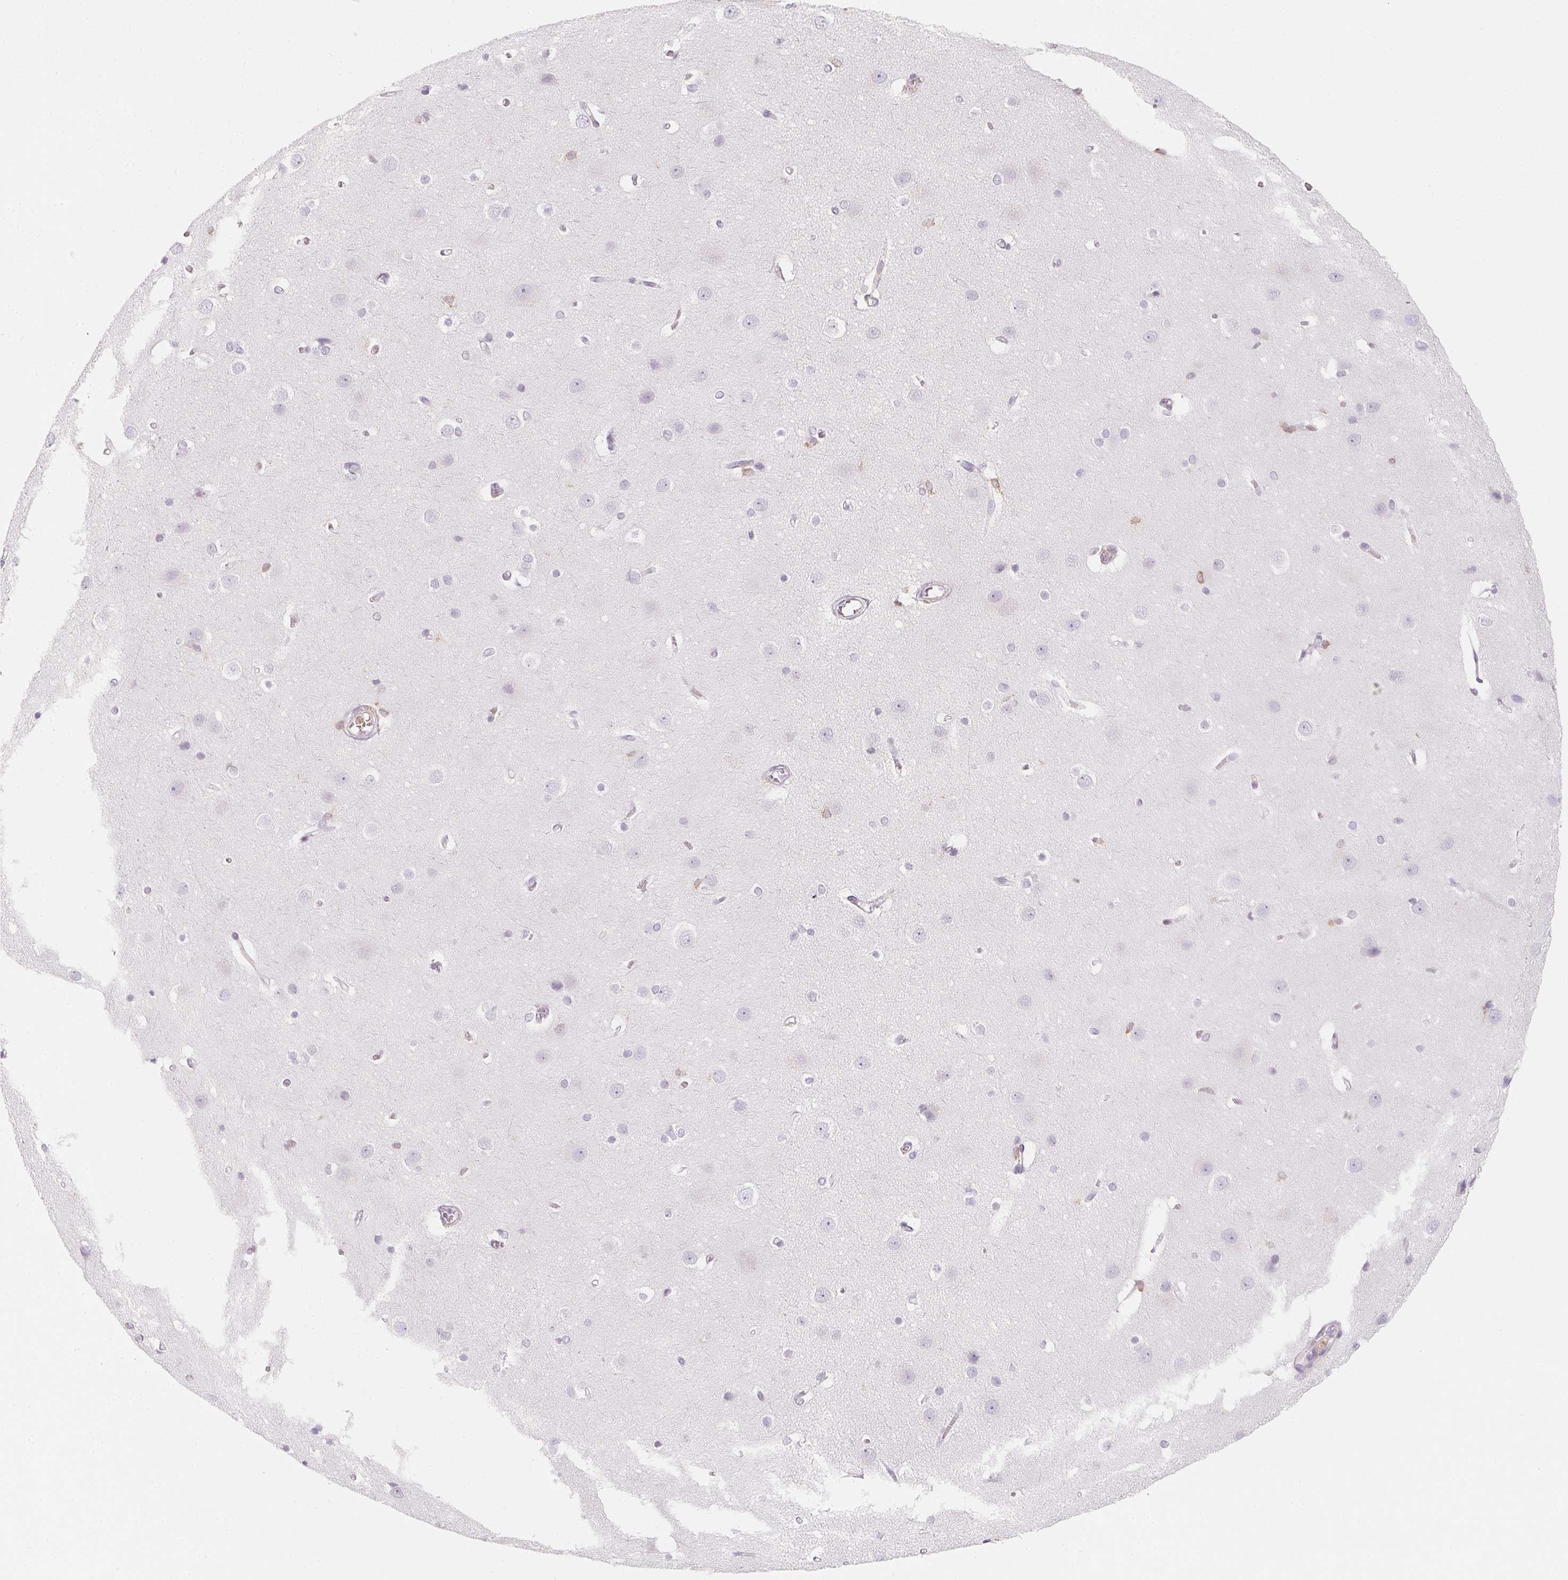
{"staining": {"intensity": "weak", "quantity": "<25%", "location": "cytoplasmic/membranous"}, "tissue": "cerebral cortex", "cell_type": "Endothelial cells", "image_type": "normal", "snomed": [{"axis": "morphology", "description": "Normal tissue, NOS"}, {"axis": "topography", "description": "Cerebral cortex"}], "caption": "Endothelial cells show no significant staining in normal cerebral cortex.", "gene": "SOAT1", "patient": {"sex": "male", "age": 37}}